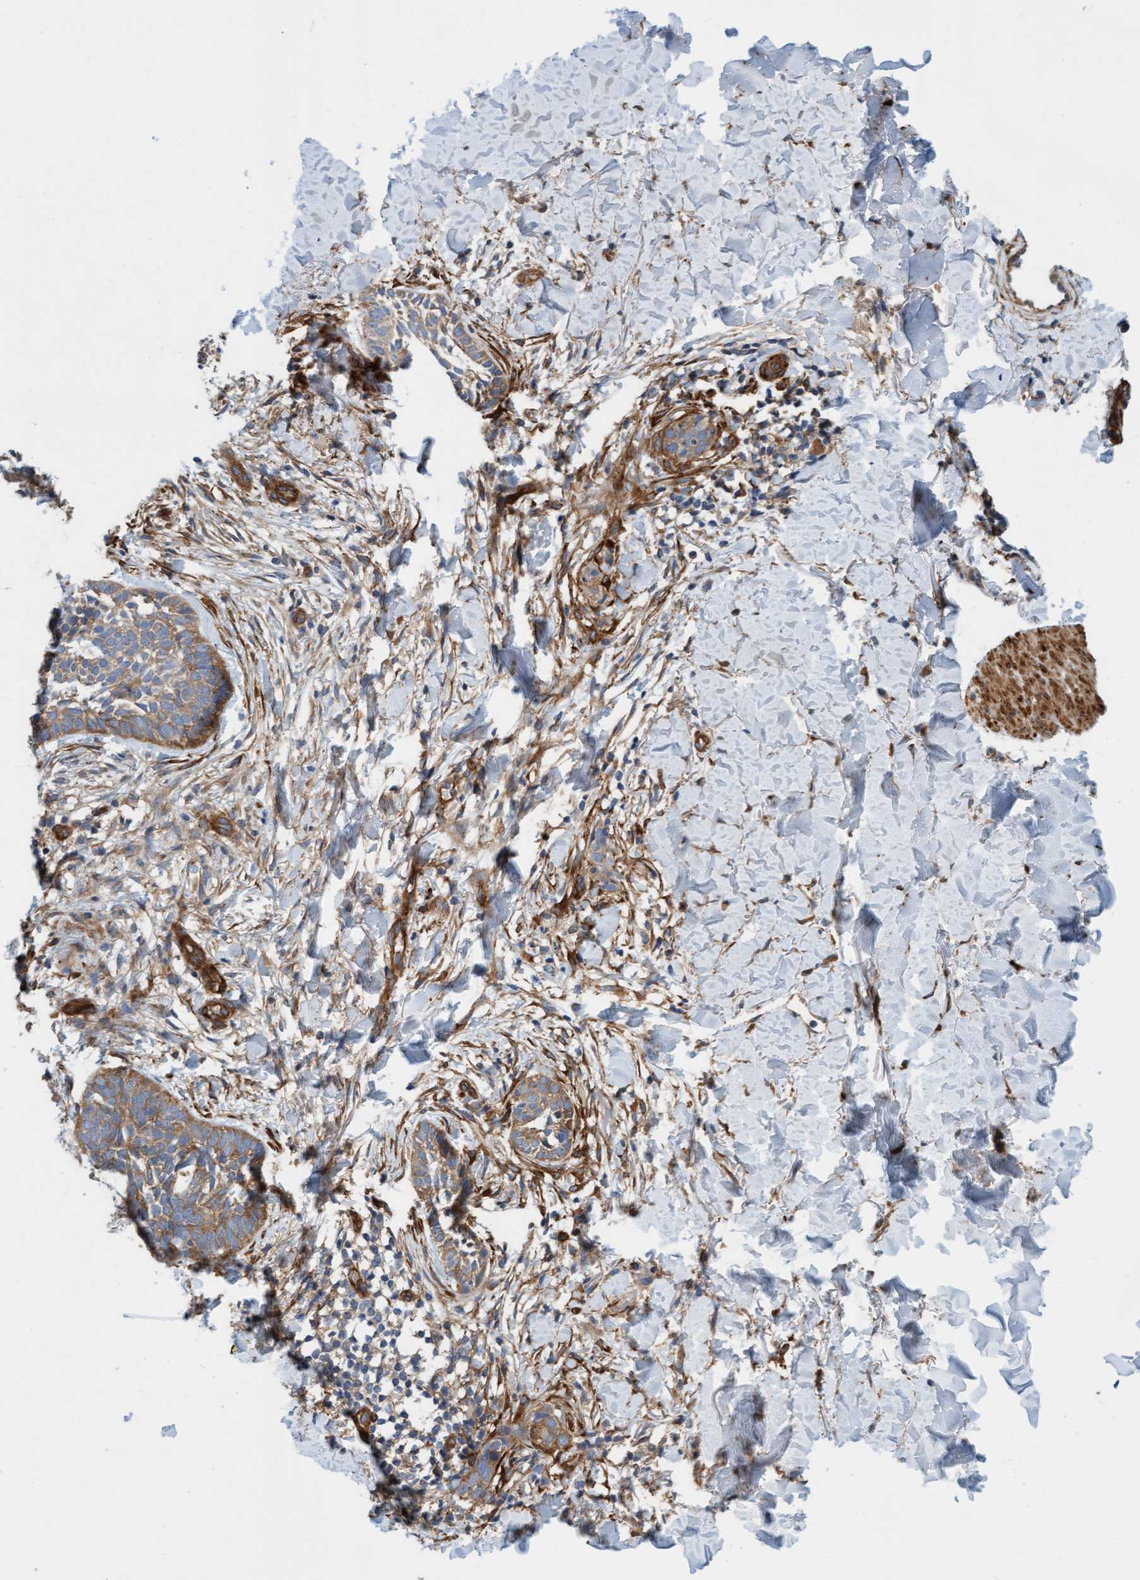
{"staining": {"intensity": "moderate", "quantity": ">75%", "location": "cytoplasmic/membranous"}, "tissue": "skin cancer", "cell_type": "Tumor cells", "image_type": "cancer", "snomed": [{"axis": "morphology", "description": "Normal tissue, NOS"}, {"axis": "morphology", "description": "Basal cell carcinoma"}, {"axis": "topography", "description": "Skin"}], "caption": "Approximately >75% of tumor cells in human skin cancer exhibit moderate cytoplasmic/membranous protein expression as visualized by brown immunohistochemical staining.", "gene": "FMNL3", "patient": {"sex": "male", "age": 67}}